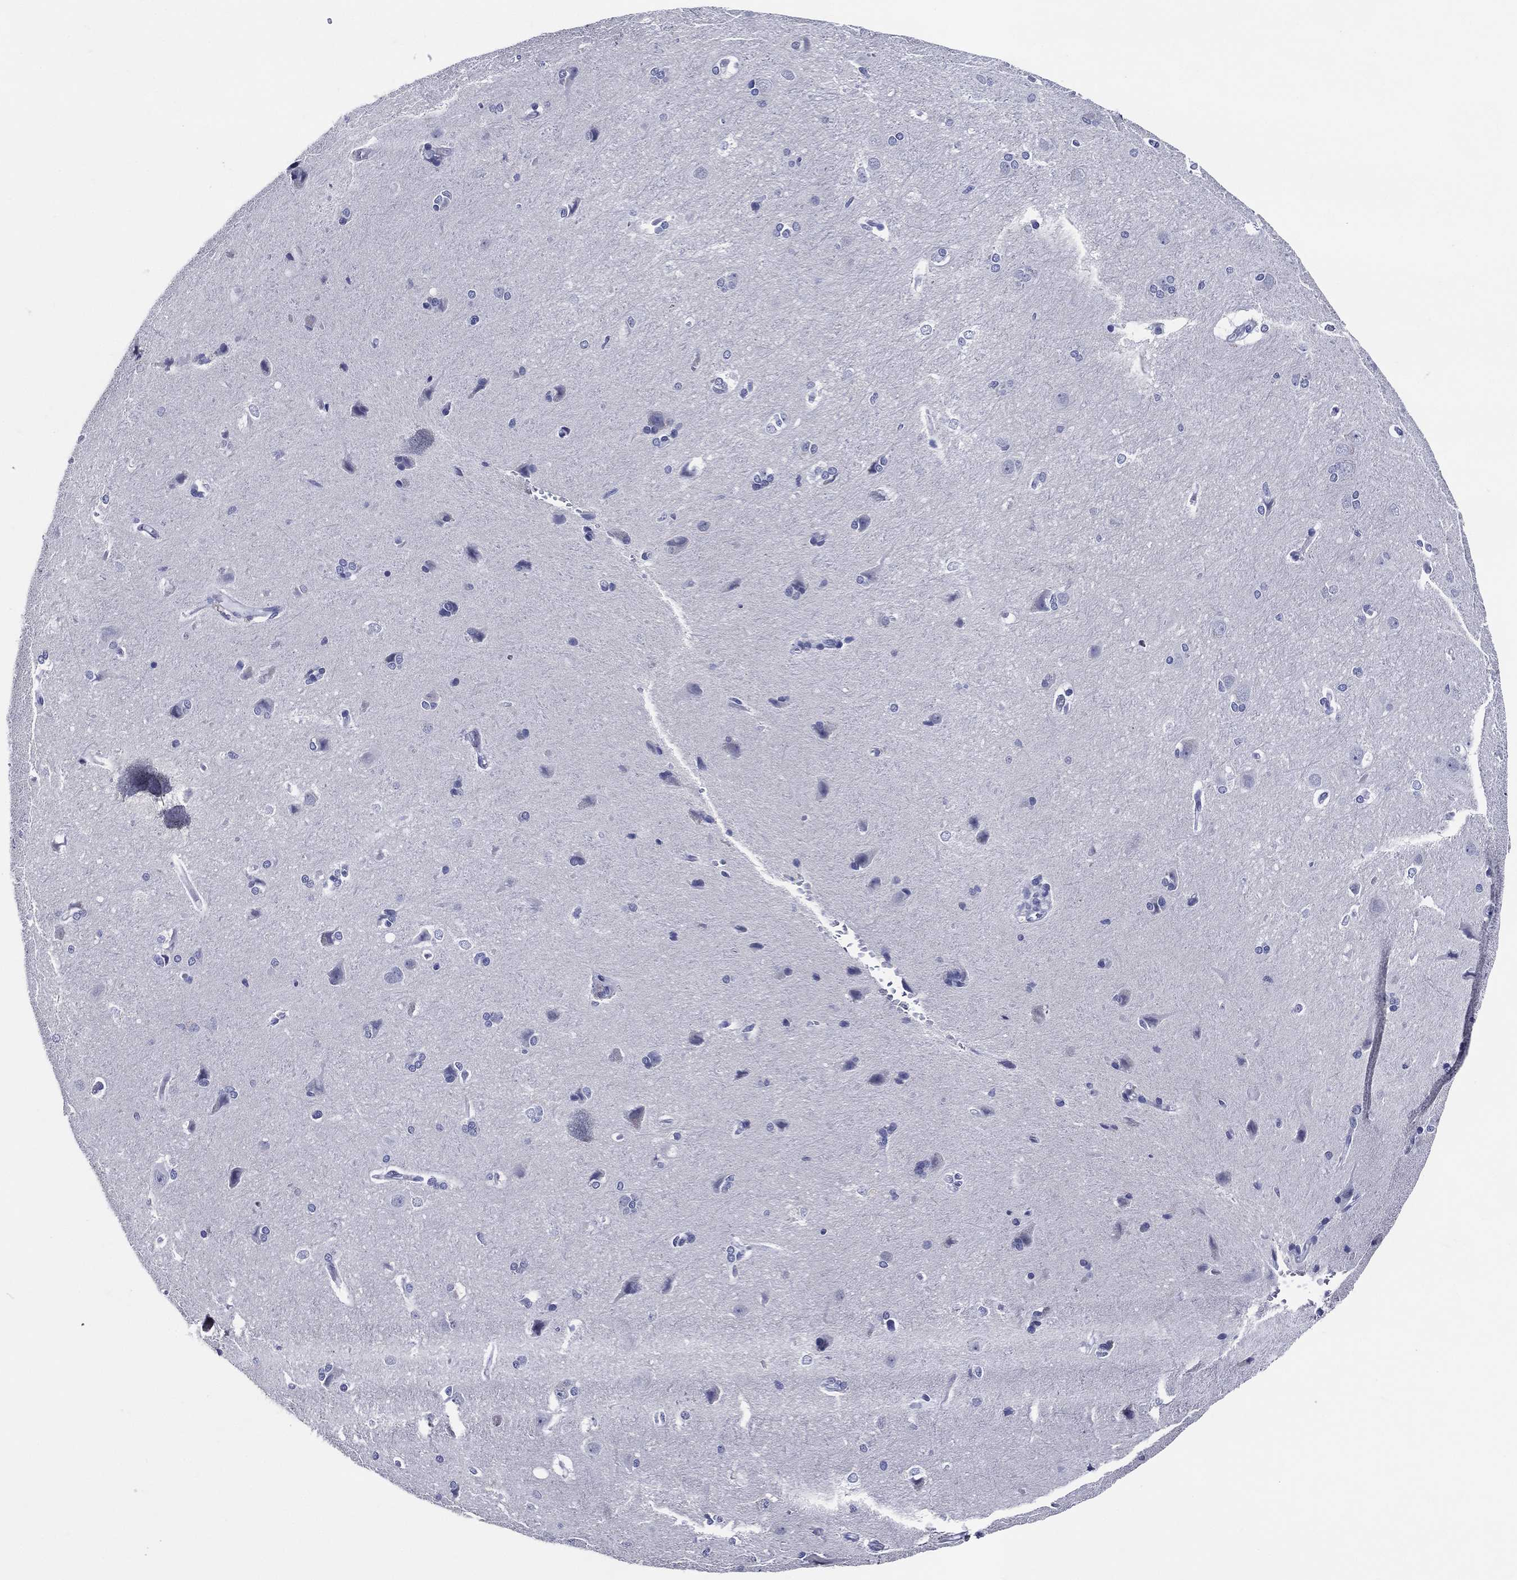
{"staining": {"intensity": "negative", "quantity": "none", "location": "none"}, "tissue": "cerebral cortex", "cell_type": "Endothelial cells", "image_type": "normal", "snomed": [{"axis": "morphology", "description": "Normal tissue, NOS"}, {"axis": "topography", "description": "Cerebral cortex"}], "caption": "An IHC histopathology image of benign cerebral cortex is shown. There is no staining in endothelial cells of cerebral cortex.", "gene": "ACE2", "patient": {"sex": "male", "age": 57}}